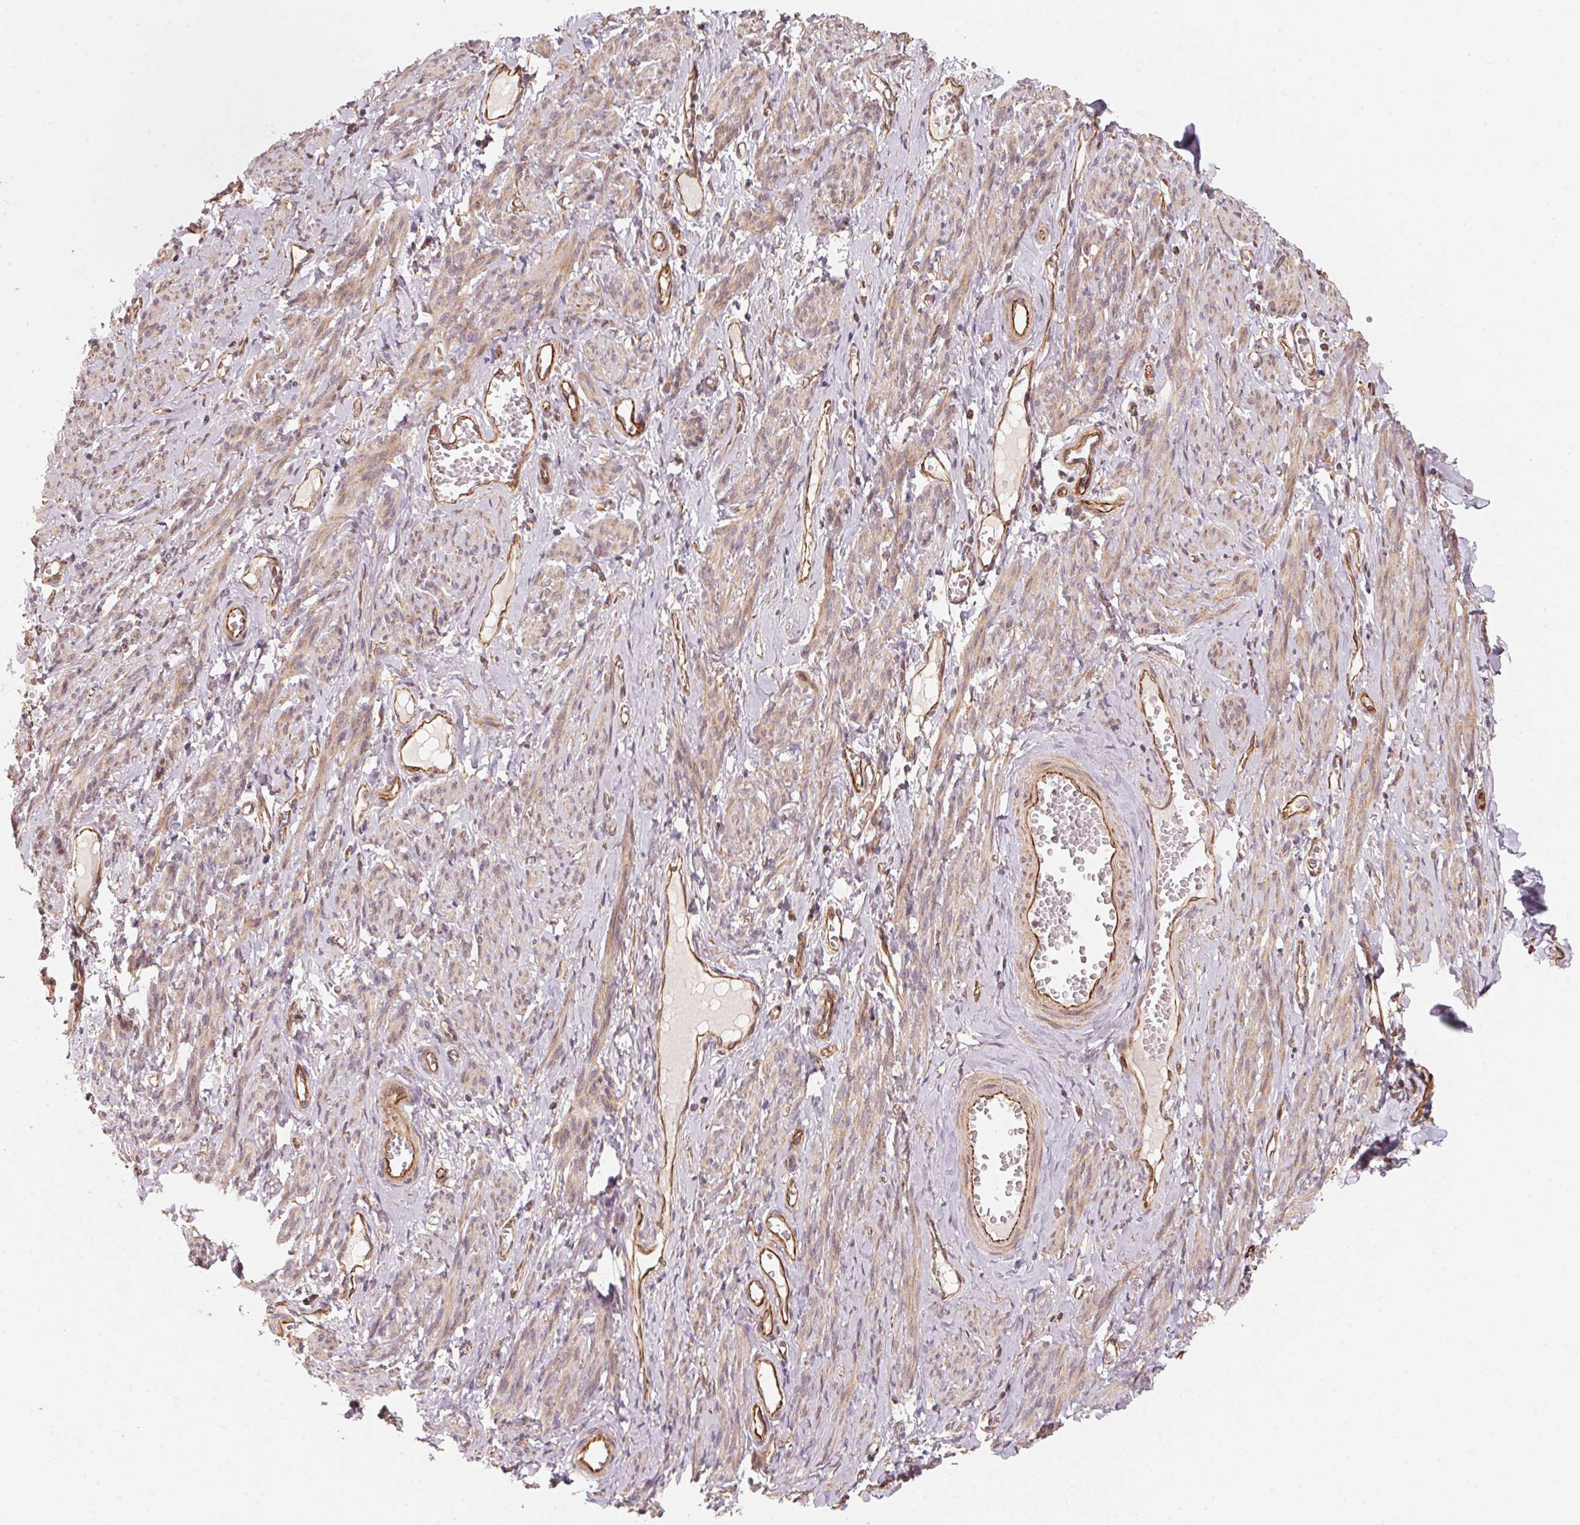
{"staining": {"intensity": "weak", "quantity": ">75%", "location": "cytoplasmic/membranous"}, "tissue": "smooth muscle", "cell_type": "Smooth muscle cells", "image_type": "normal", "snomed": [{"axis": "morphology", "description": "Normal tissue, NOS"}, {"axis": "topography", "description": "Smooth muscle"}], "caption": "Immunohistochemistry of normal smooth muscle displays low levels of weak cytoplasmic/membranous staining in about >75% of smooth muscle cells. The staining was performed using DAB (3,3'-diaminobenzidine) to visualize the protein expression in brown, while the nuclei were stained in blue with hematoxylin (Magnification: 20x).", "gene": "TSPAN12", "patient": {"sex": "female", "age": 65}}